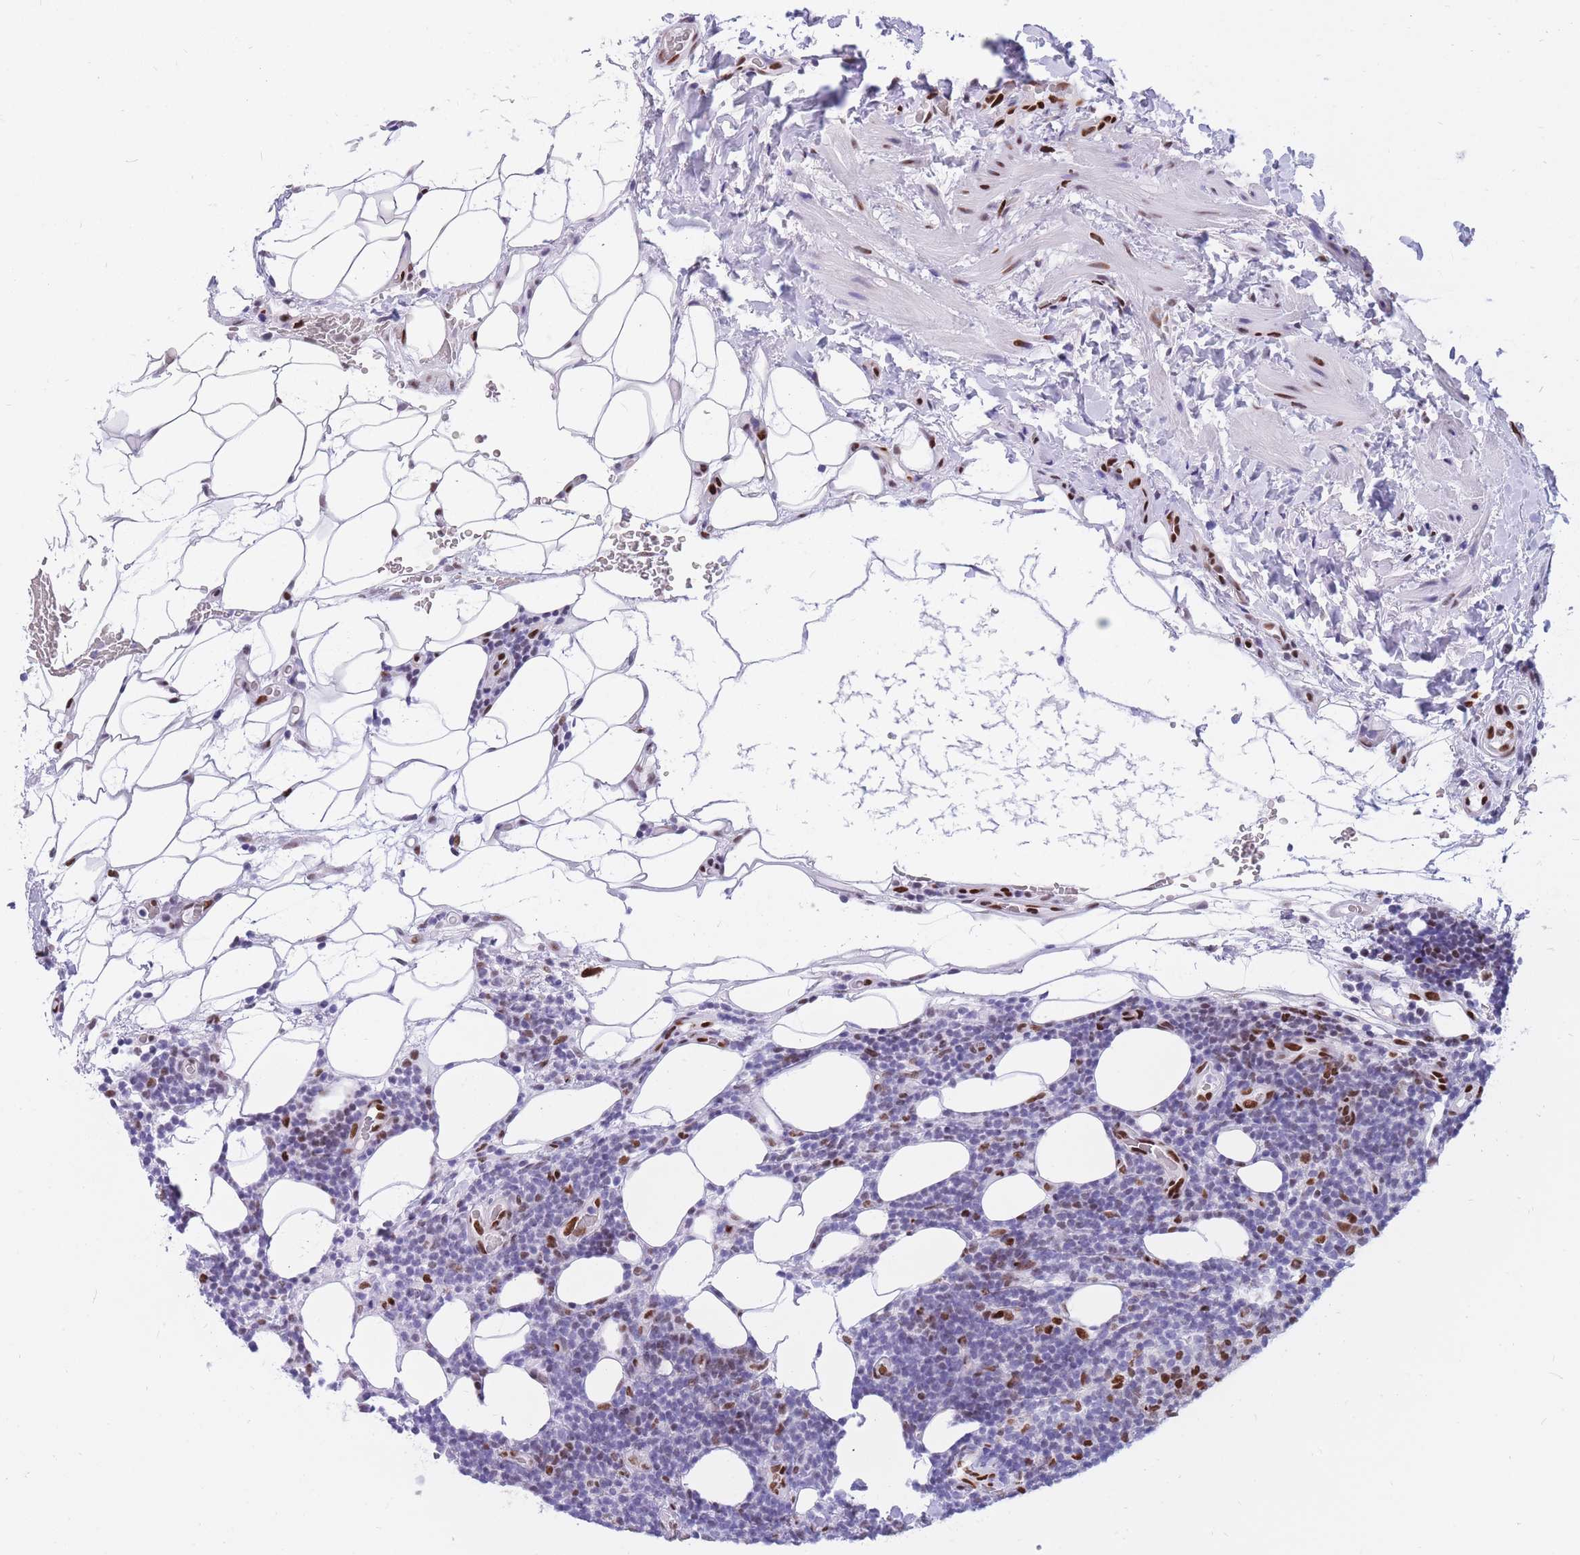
{"staining": {"intensity": "negative", "quantity": "none", "location": "none"}, "tissue": "lymphoma", "cell_type": "Tumor cells", "image_type": "cancer", "snomed": [{"axis": "morphology", "description": "Malignant lymphoma, non-Hodgkin's type, Low grade"}, {"axis": "topography", "description": "Lymph node"}], "caption": "Immunohistochemistry (IHC) micrograph of low-grade malignant lymphoma, non-Hodgkin's type stained for a protein (brown), which reveals no expression in tumor cells.", "gene": "NASP", "patient": {"sex": "male", "age": 66}}